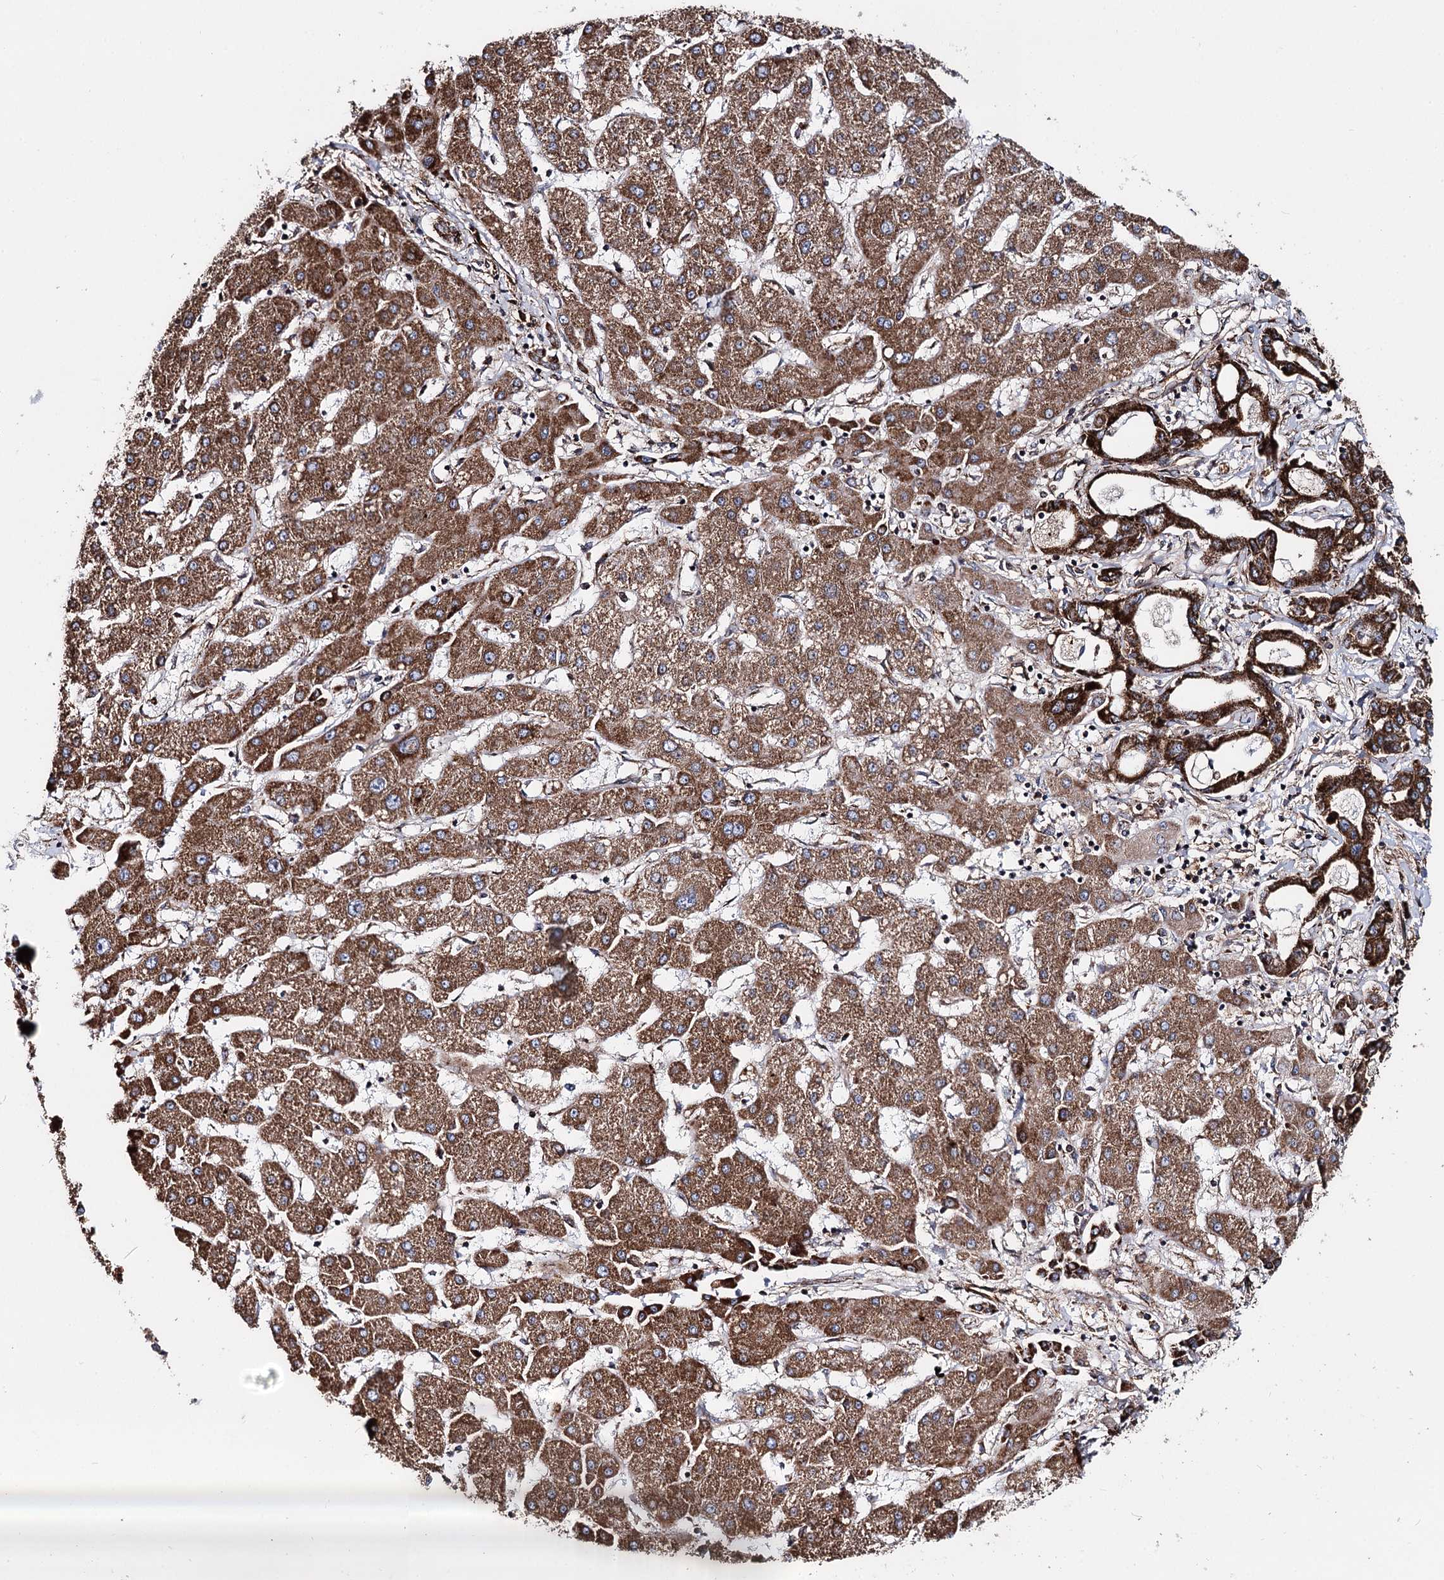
{"staining": {"intensity": "strong", "quantity": ">75%", "location": "cytoplasmic/membranous"}, "tissue": "liver cancer", "cell_type": "Tumor cells", "image_type": "cancer", "snomed": [{"axis": "morphology", "description": "Cholangiocarcinoma"}, {"axis": "topography", "description": "Liver"}], "caption": "DAB (3,3'-diaminobenzidine) immunohistochemical staining of liver cancer reveals strong cytoplasmic/membranous protein positivity in approximately >75% of tumor cells.", "gene": "MSANTD2", "patient": {"sex": "male", "age": 59}}